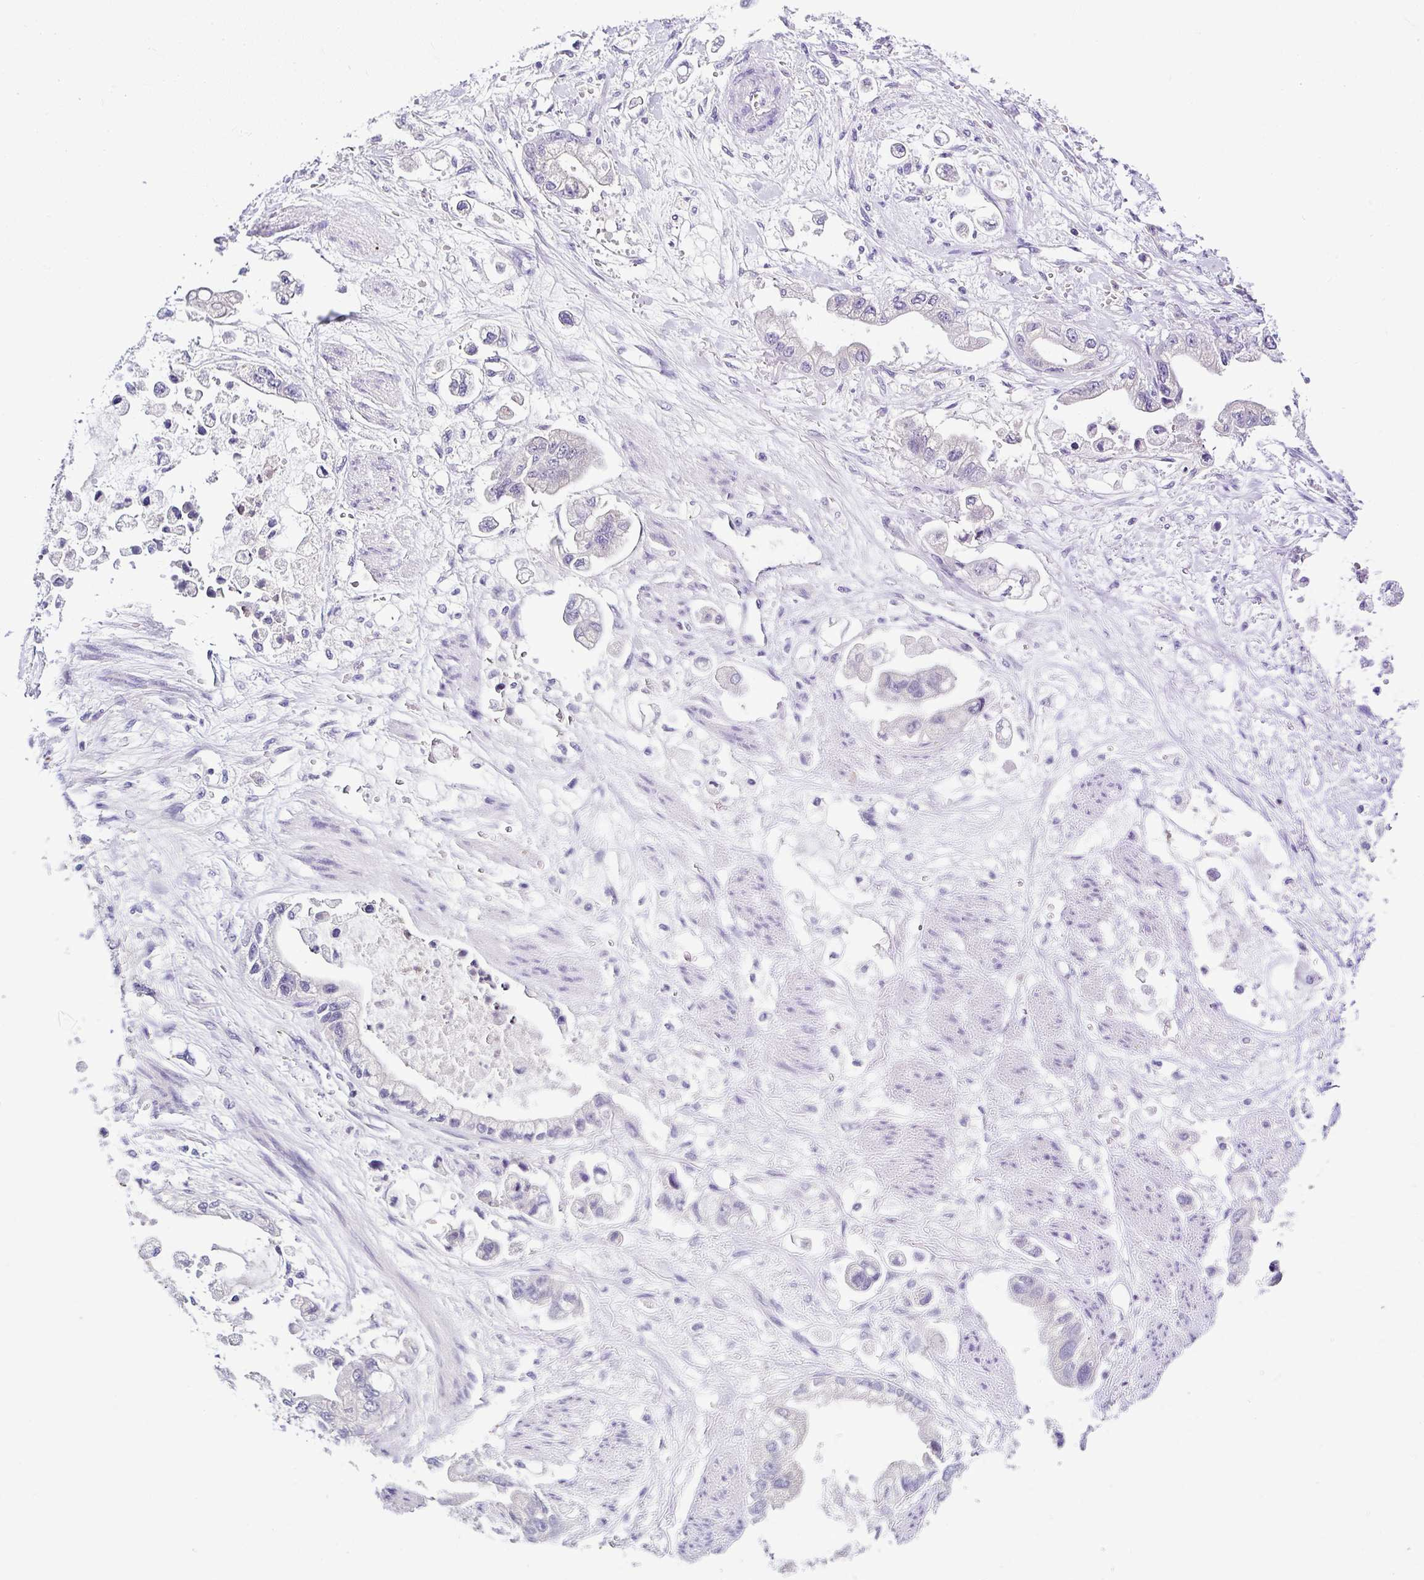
{"staining": {"intensity": "negative", "quantity": "none", "location": "none"}, "tissue": "stomach cancer", "cell_type": "Tumor cells", "image_type": "cancer", "snomed": [{"axis": "morphology", "description": "Adenocarcinoma, NOS"}, {"axis": "topography", "description": "Stomach"}], "caption": "Immunohistochemistry of adenocarcinoma (stomach) reveals no positivity in tumor cells.", "gene": "DEPDC5", "patient": {"sex": "male", "age": 62}}